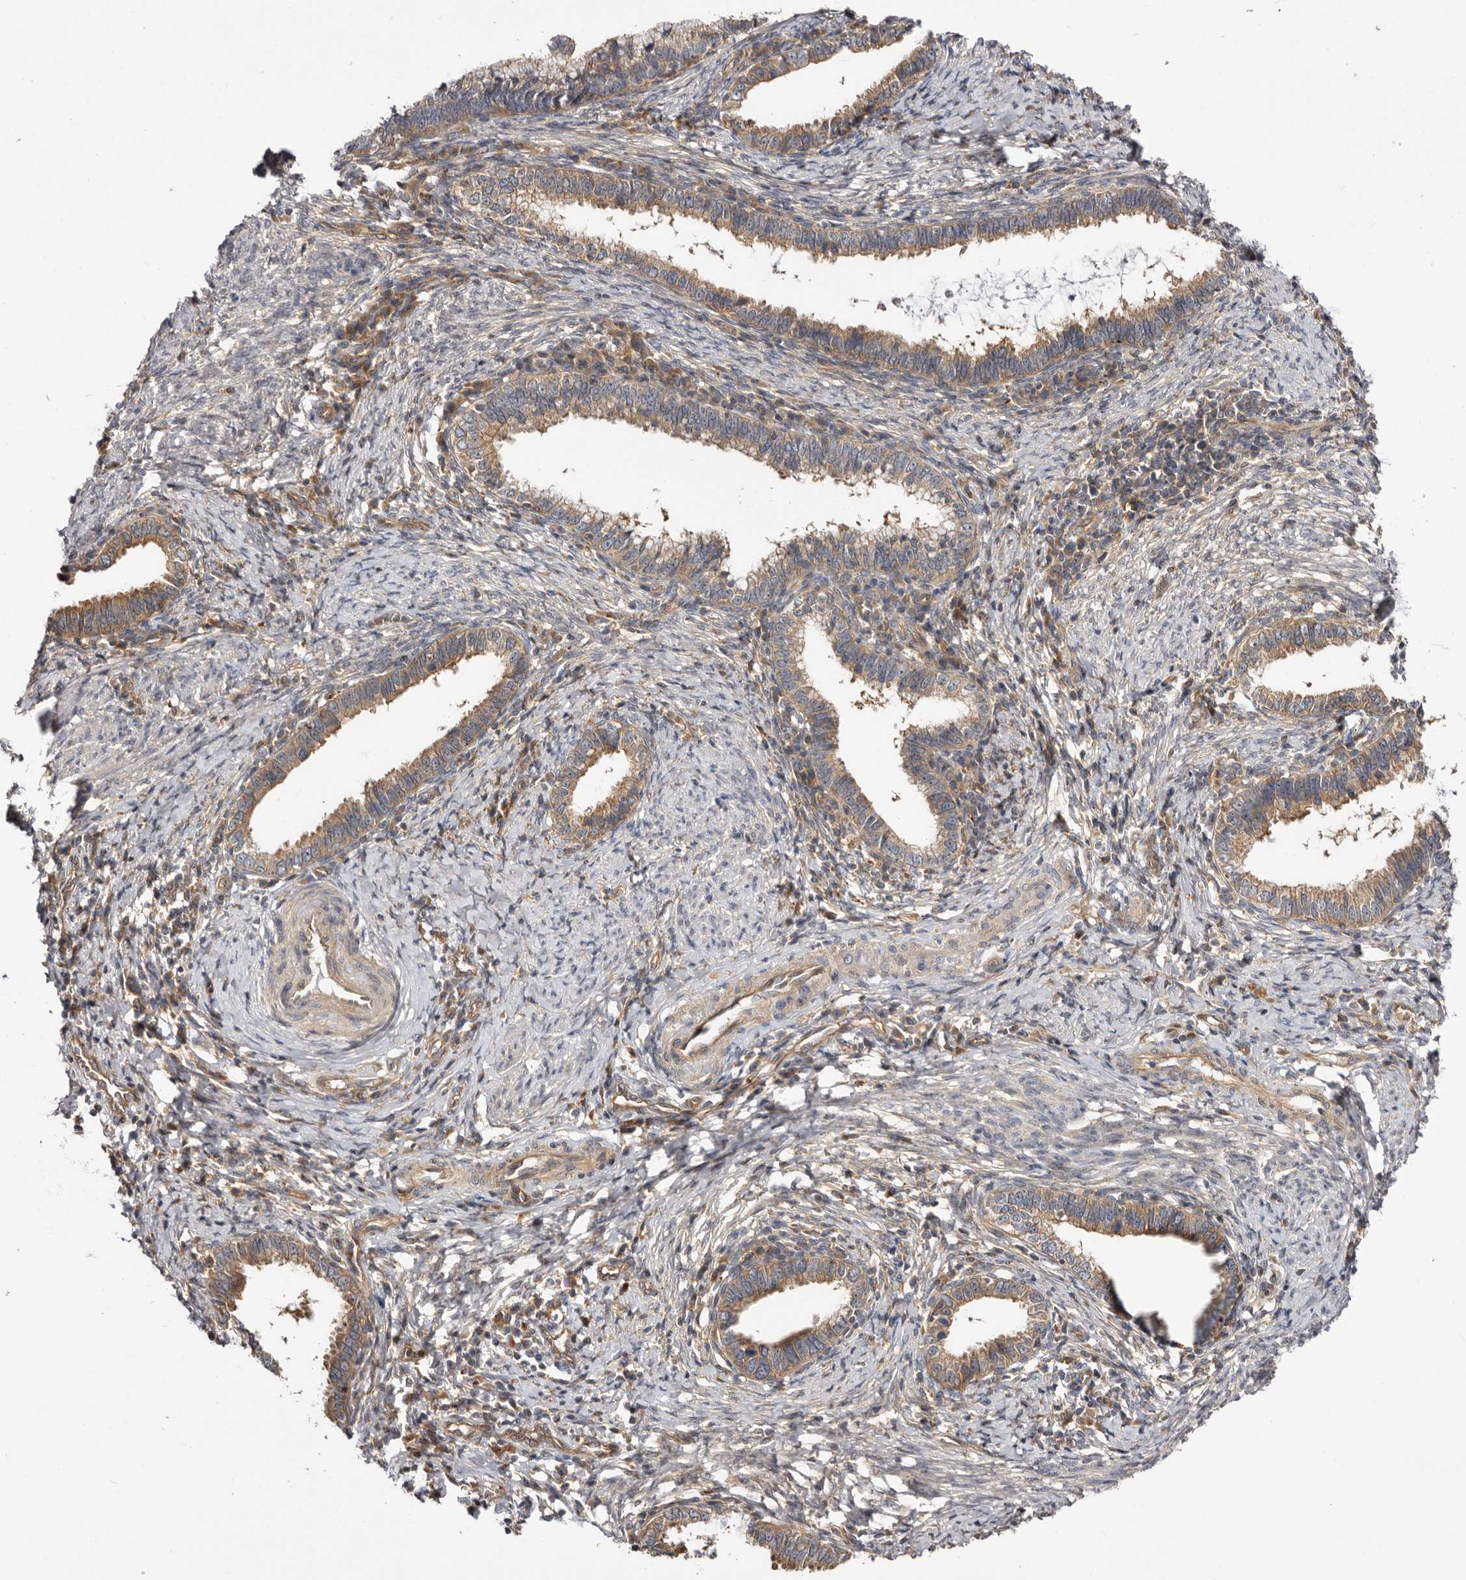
{"staining": {"intensity": "weak", "quantity": ">75%", "location": "cytoplasmic/membranous"}, "tissue": "cervical cancer", "cell_type": "Tumor cells", "image_type": "cancer", "snomed": [{"axis": "morphology", "description": "Adenocarcinoma, NOS"}, {"axis": "topography", "description": "Cervix"}], "caption": "IHC staining of adenocarcinoma (cervical), which demonstrates low levels of weak cytoplasmic/membranous positivity in about >75% of tumor cells indicating weak cytoplasmic/membranous protein staining. The staining was performed using DAB (brown) for protein detection and nuclei were counterstained in hematoxylin (blue).", "gene": "PANK4", "patient": {"sex": "female", "age": 36}}